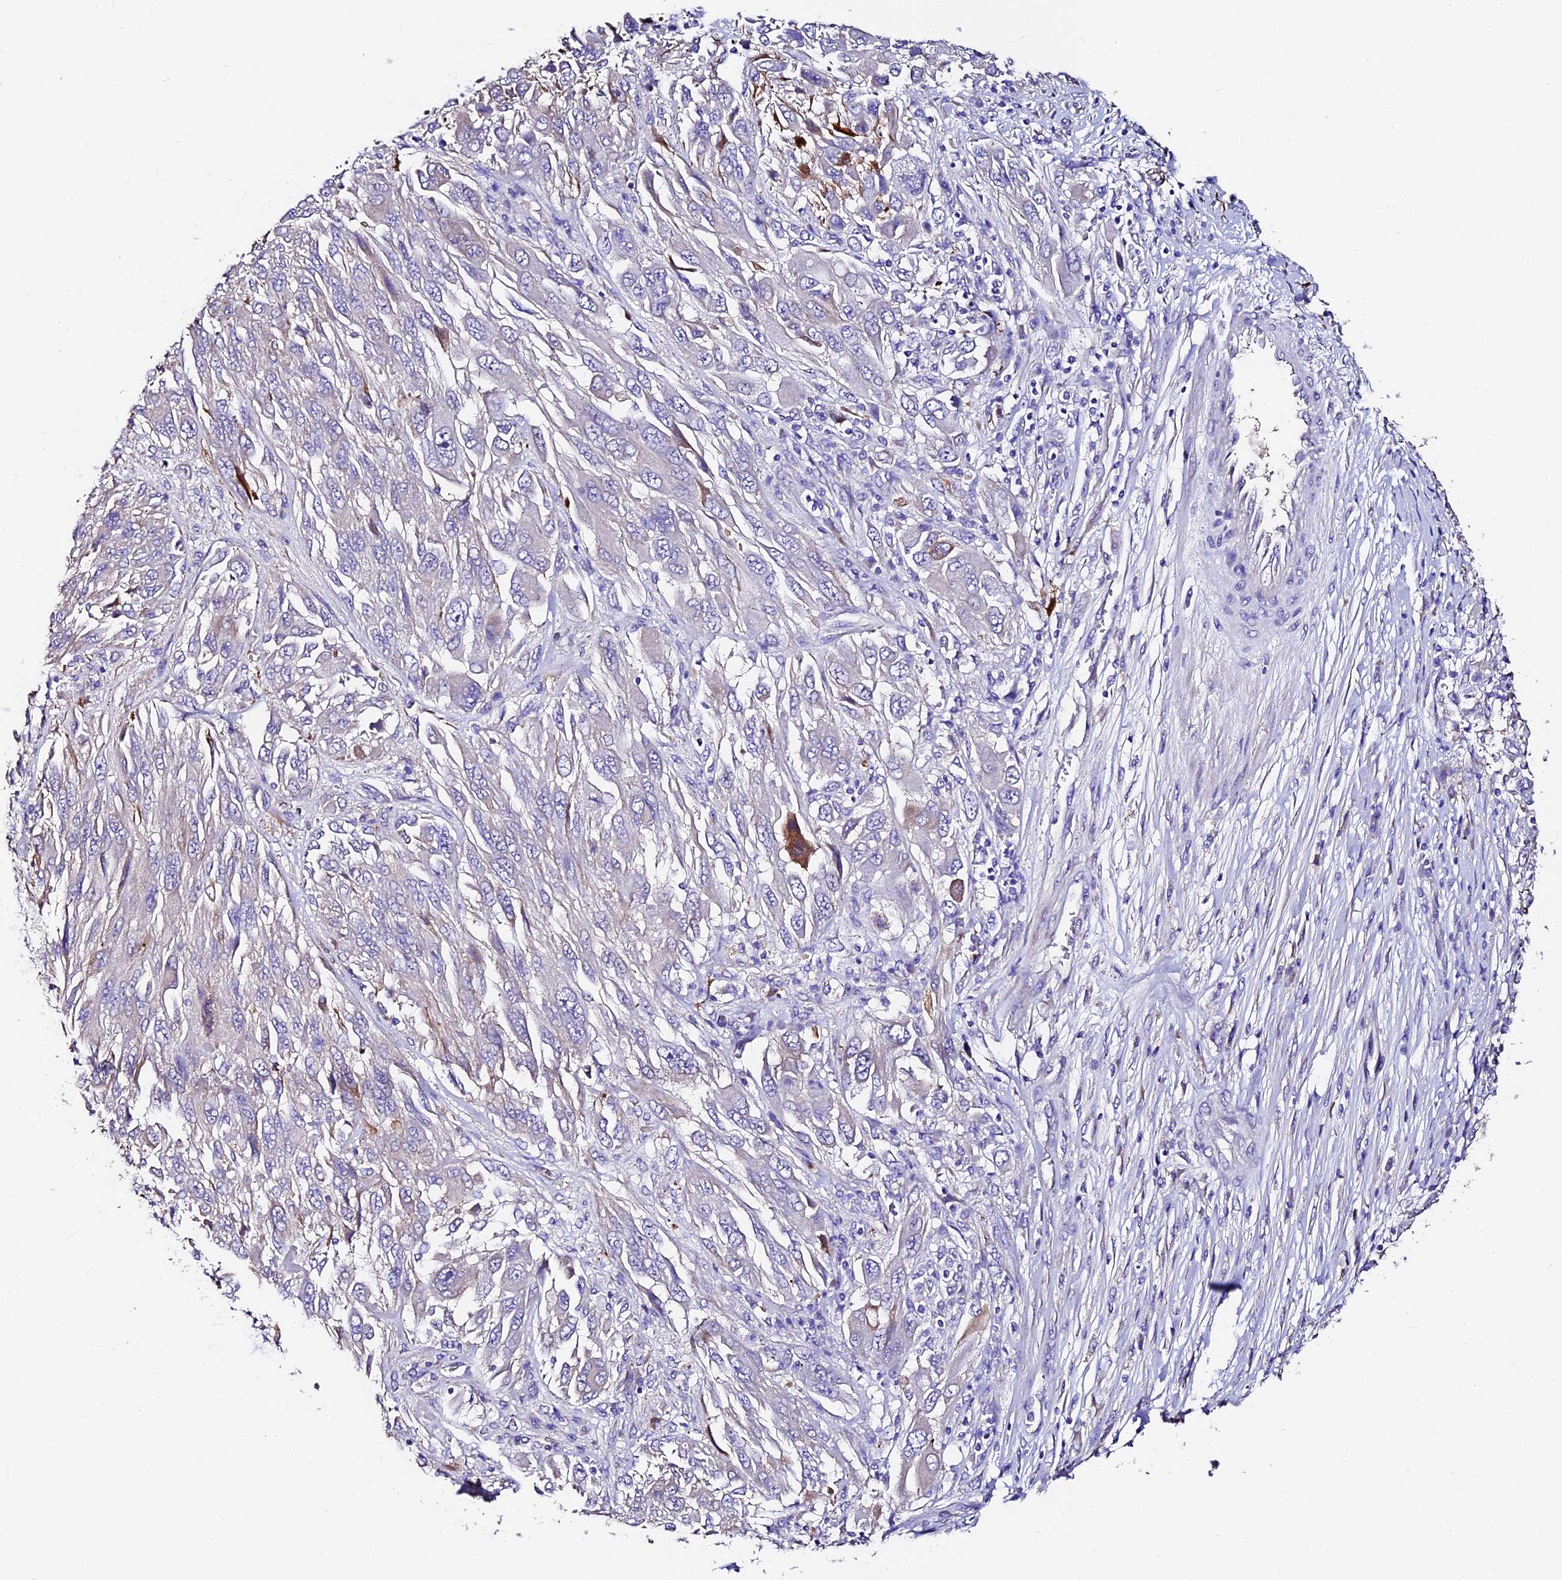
{"staining": {"intensity": "moderate", "quantity": "25%-75%", "location": "cytoplasmic/membranous"}, "tissue": "melanoma", "cell_type": "Tumor cells", "image_type": "cancer", "snomed": [{"axis": "morphology", "description": "Malignant melanoma, NOS"}, {"axis": "topography", "description": "Skin"}], "caption": "Protein expression by immunohistochemistry (IHC) displays moderate cytoplasmic/membranous staining in about 25%-75% of tumor cells in melanoma.", "gene": "FREM3", "patient": {"sex": "female", "age": 91}}